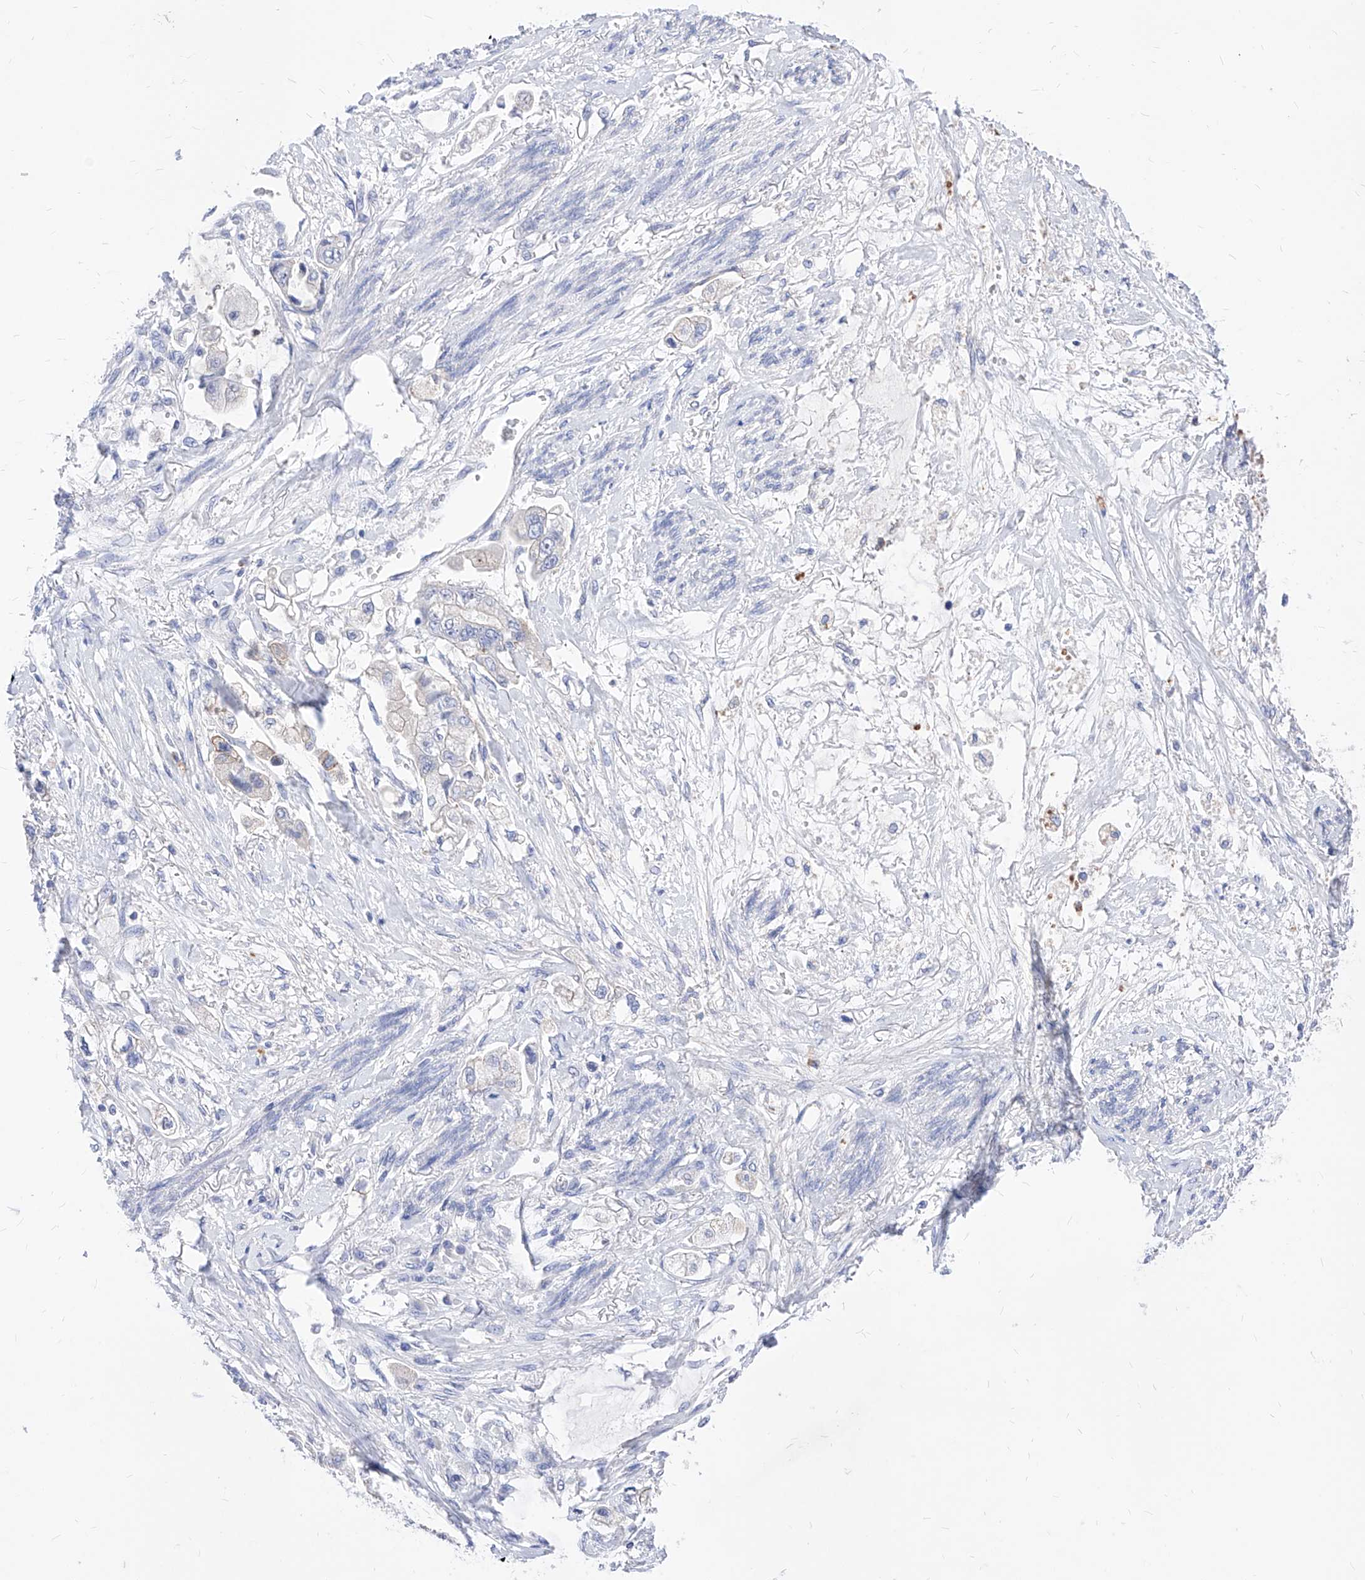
{"staining": {"intensity": "negative", "quantity": "none", "location": "none"}, "tissue": "stomach cancer", "cell_type": "Tumor cells", "image_type": "cancer", "snomed": [{"axis": "morphology", "description": "Adenocarcinoma, NOS"}, {"axis": "topography", "description": "Stomach"}], "caption": "Adenocarcinoma (stomach) was stained to show a protein in brown. There is no significant expression in tumor cells.", "gene": "VAX1", "patient": {"sex": "male", "age": 62}}